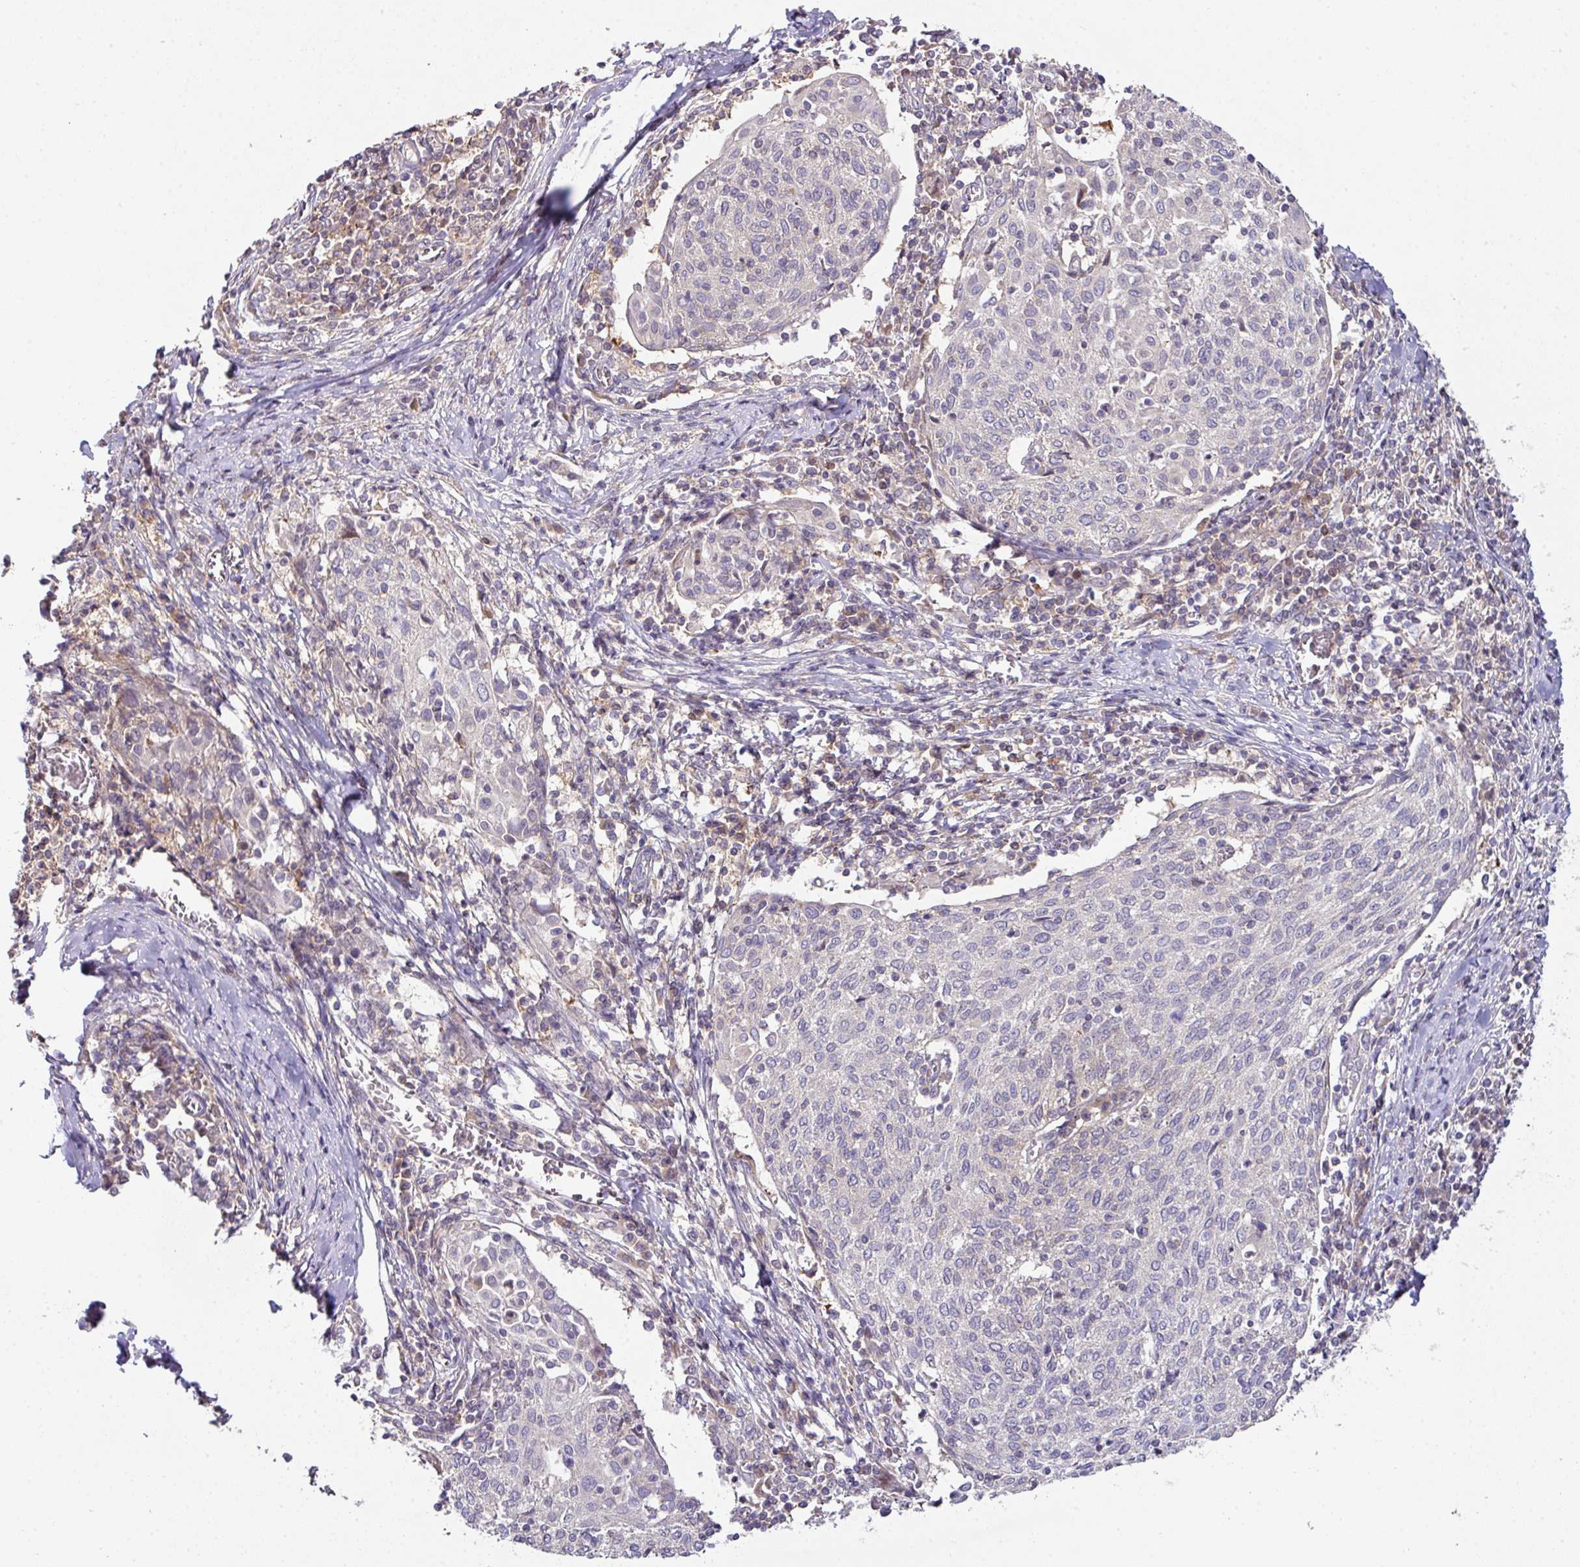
{"staining": {"intensity": "negative", "quantity": "none", "location": "none"}, "tissue": "cervical cancer", "cell_type": "Tumor cells", "image_type": "cancer", "snomed": [{"axis": "morphology", "description": "Squamous cell carcinoma, NOS"}, {"axis": "topography", "description": "Cervix"}], "caption": "Immunohistochemical staining of human cervical squamous cell carcinoma demonstrates no significant staining in tumor cells.", "gene": "SLAMF6", "patient": {"sex": "female", "age": 52}}